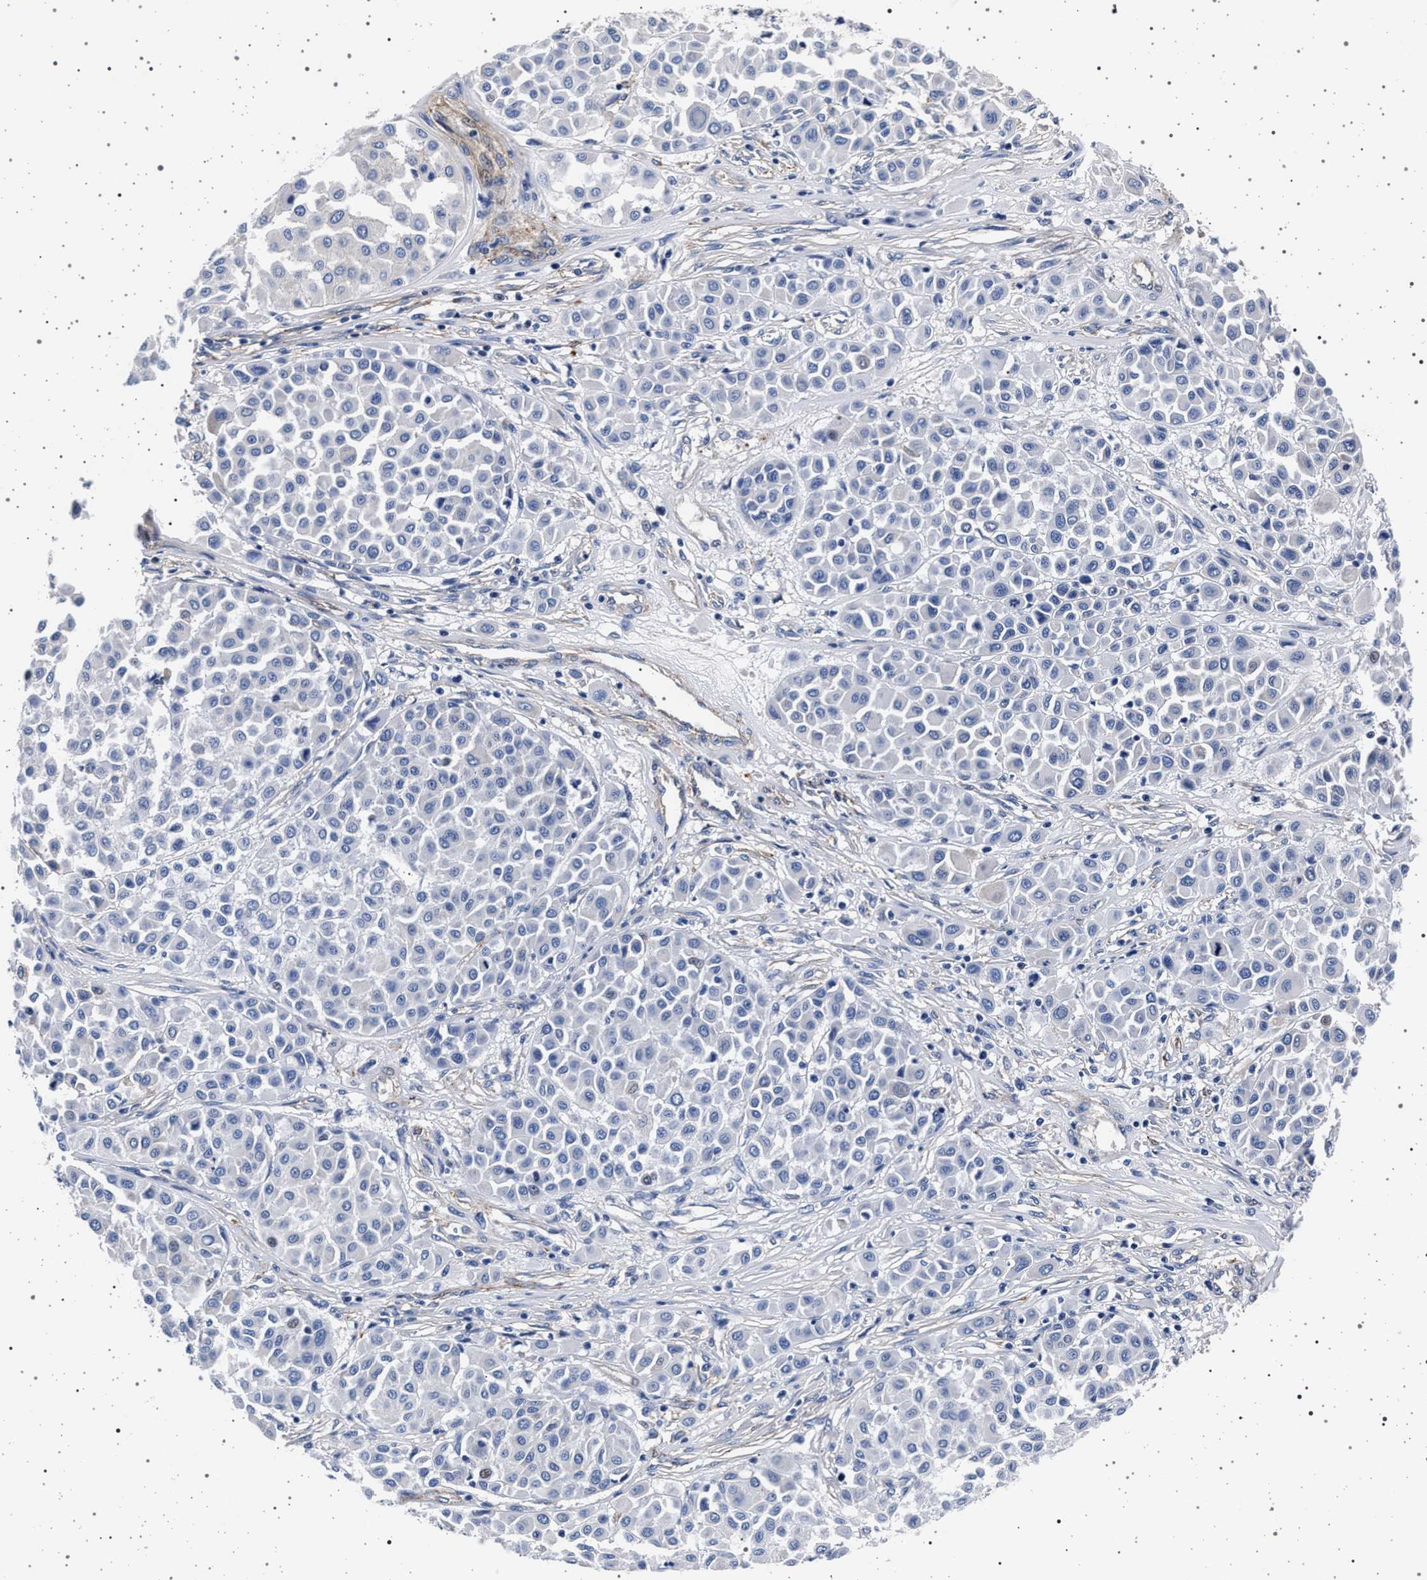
{"staining": {"intensity": "negative", "quantity": "none", "location": "none"}, "tissue": "melanoma", "cell_type": "Tumor cells", "image_type": "cancer", "snomed": [{"axis": "morphology", "description": "Malignant melanoma, Metastatic site"}, {"axis": "topography", "description": "Soft tissue"}], "caption": "Melanoma was stained to show a protein in brown. There is no significant staining in tumor cells.", "gene": "SLC9A1", "patient": {"sex": "male", "age": 41}}